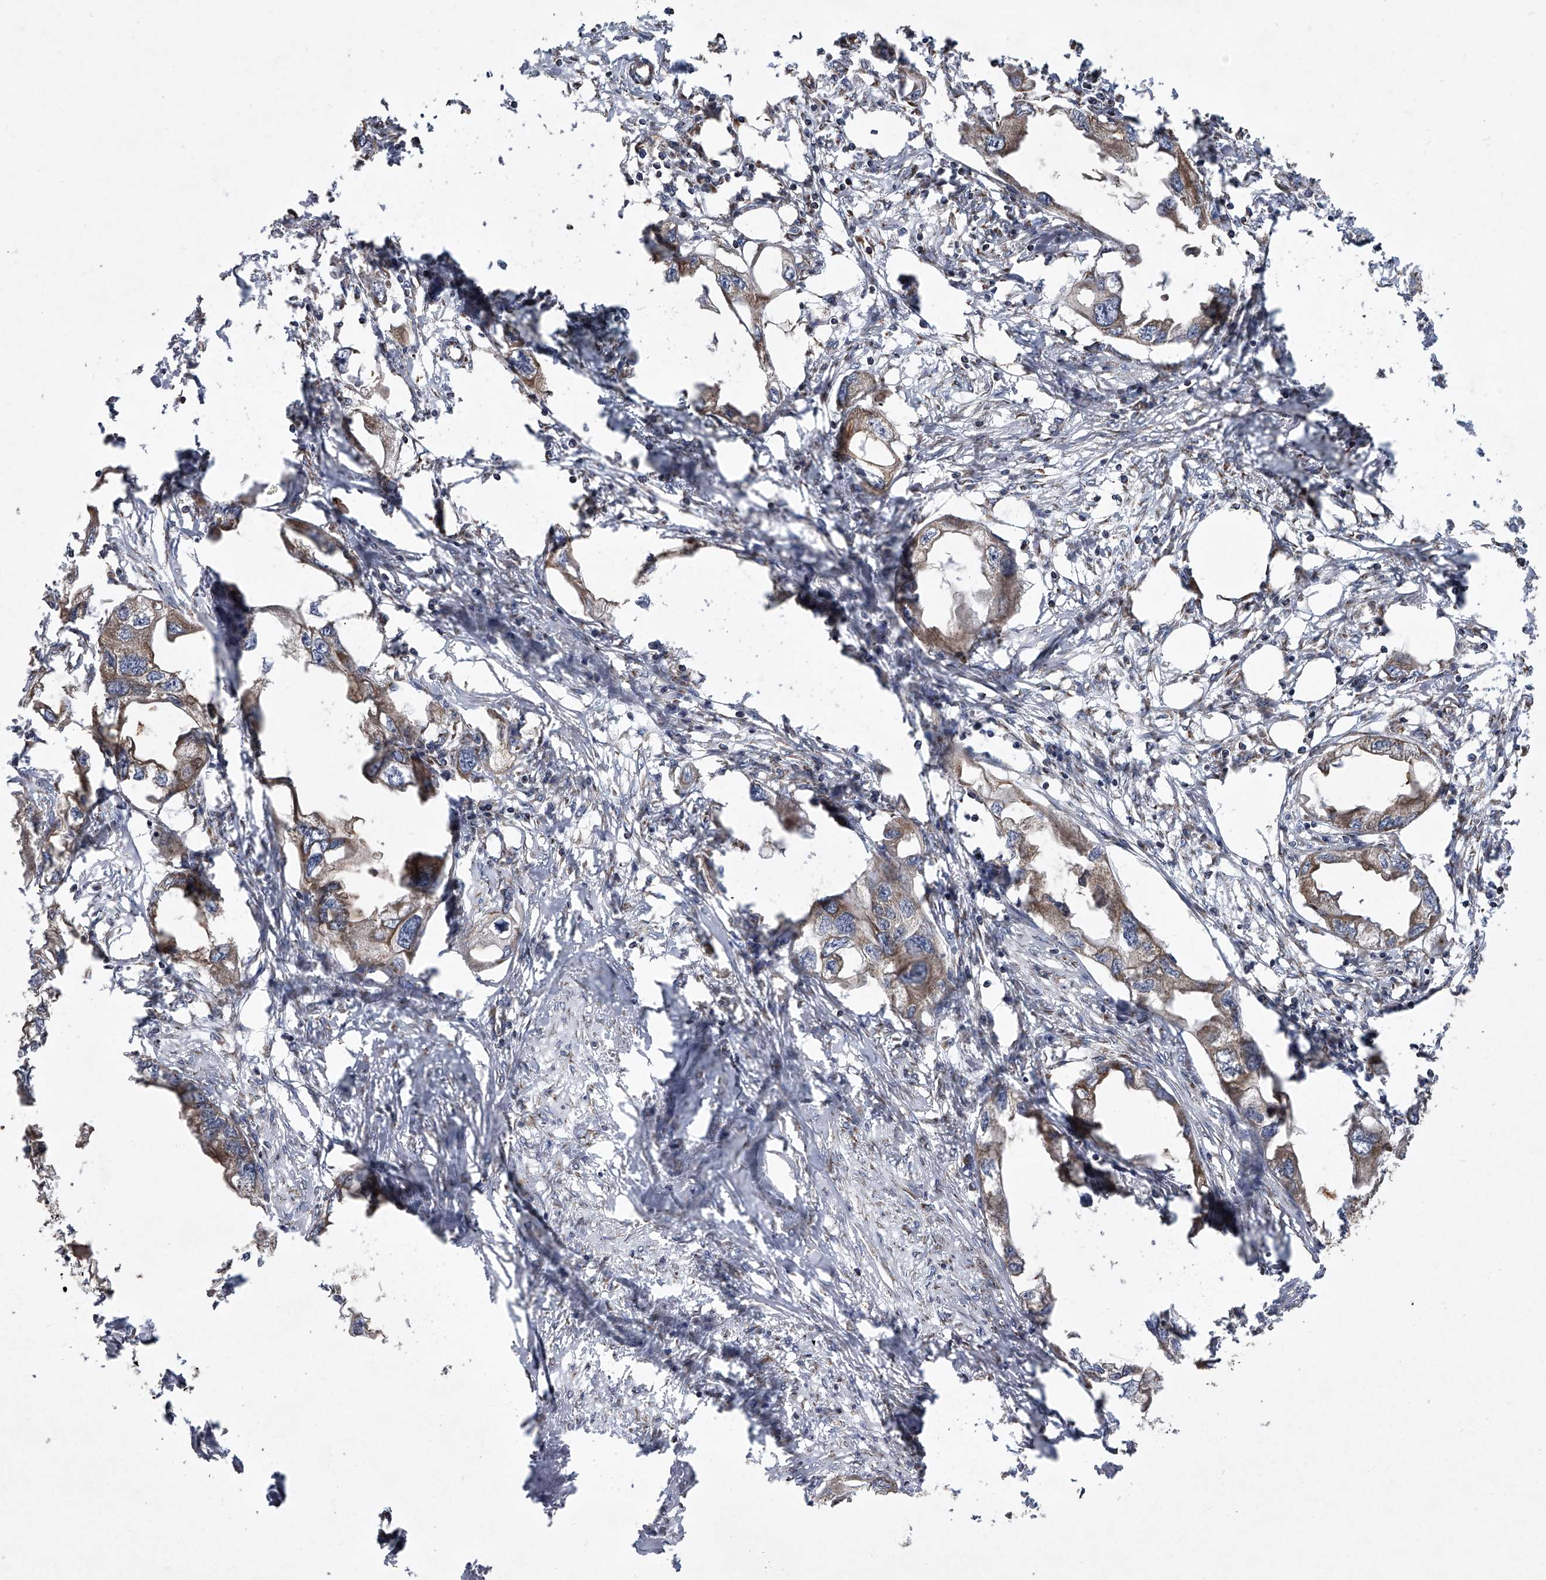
{"staining": {"intensity": "weak", "quantity": ">75%", "location": "cytoplasmic/membranous"}, "tissue": "endometrial cancer", "cell_type": "Tumor cells", "image_type": "cancer", "snomed": [{"axis": "morphology", "description": "Adenocarcinoma, NOS"}, {"axis": "morphology", "description": "Adenocarcinoma, metastatic, NOS"}, {"axis": "topography", "description": "Adipose tissue"}, {"axis": "topography", "description": "Endometrium"}], "caption": "Tumor cells exhibit low levels of weak cytoplasmic/membranous staining in about >75% of cells in endometrial cancer.", "gene": "ZC3H15", "patient": {"sex": "female", "age": 67}}